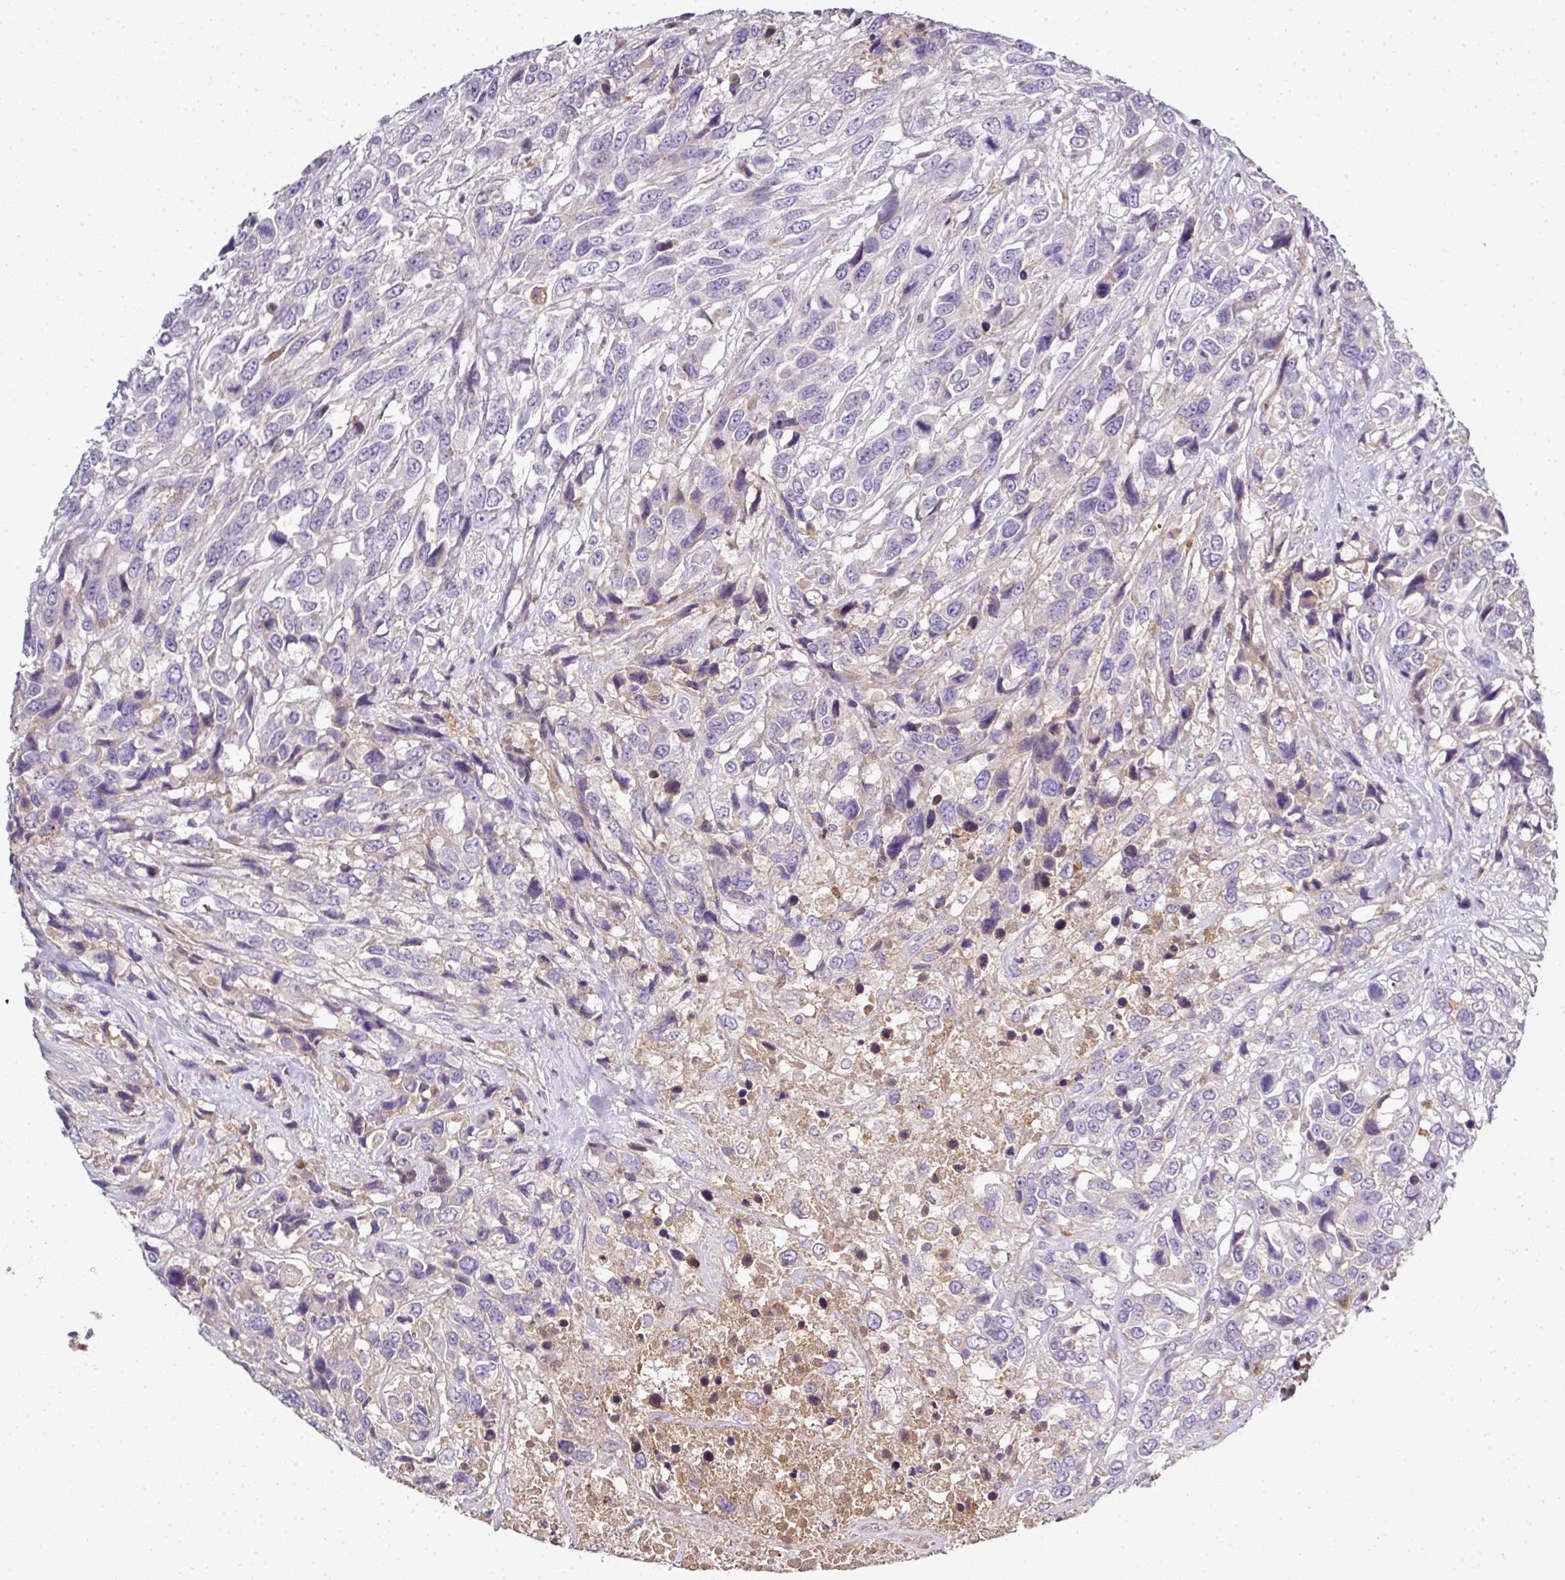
{"staining": {"intensity": "weak", "quantity": "<25%", "location": "cytoplasmic/membranous"}, "tissue": "urothelial cancer", "cell_type": "Tumor cells", "image_type": "cancer", "snomed": [{"axis": "morphology", "description": "Urothelial carcinoma, High grade"}, {"axis": "topography", "description": "Urinary bladder"}], "caption": "Human high-grade urothelial carcinoma stained for a protein using IHC reveals no expression in tumor cells.", "gene": "CAB39L", "patient": {"sex": "female", "age": 70}}